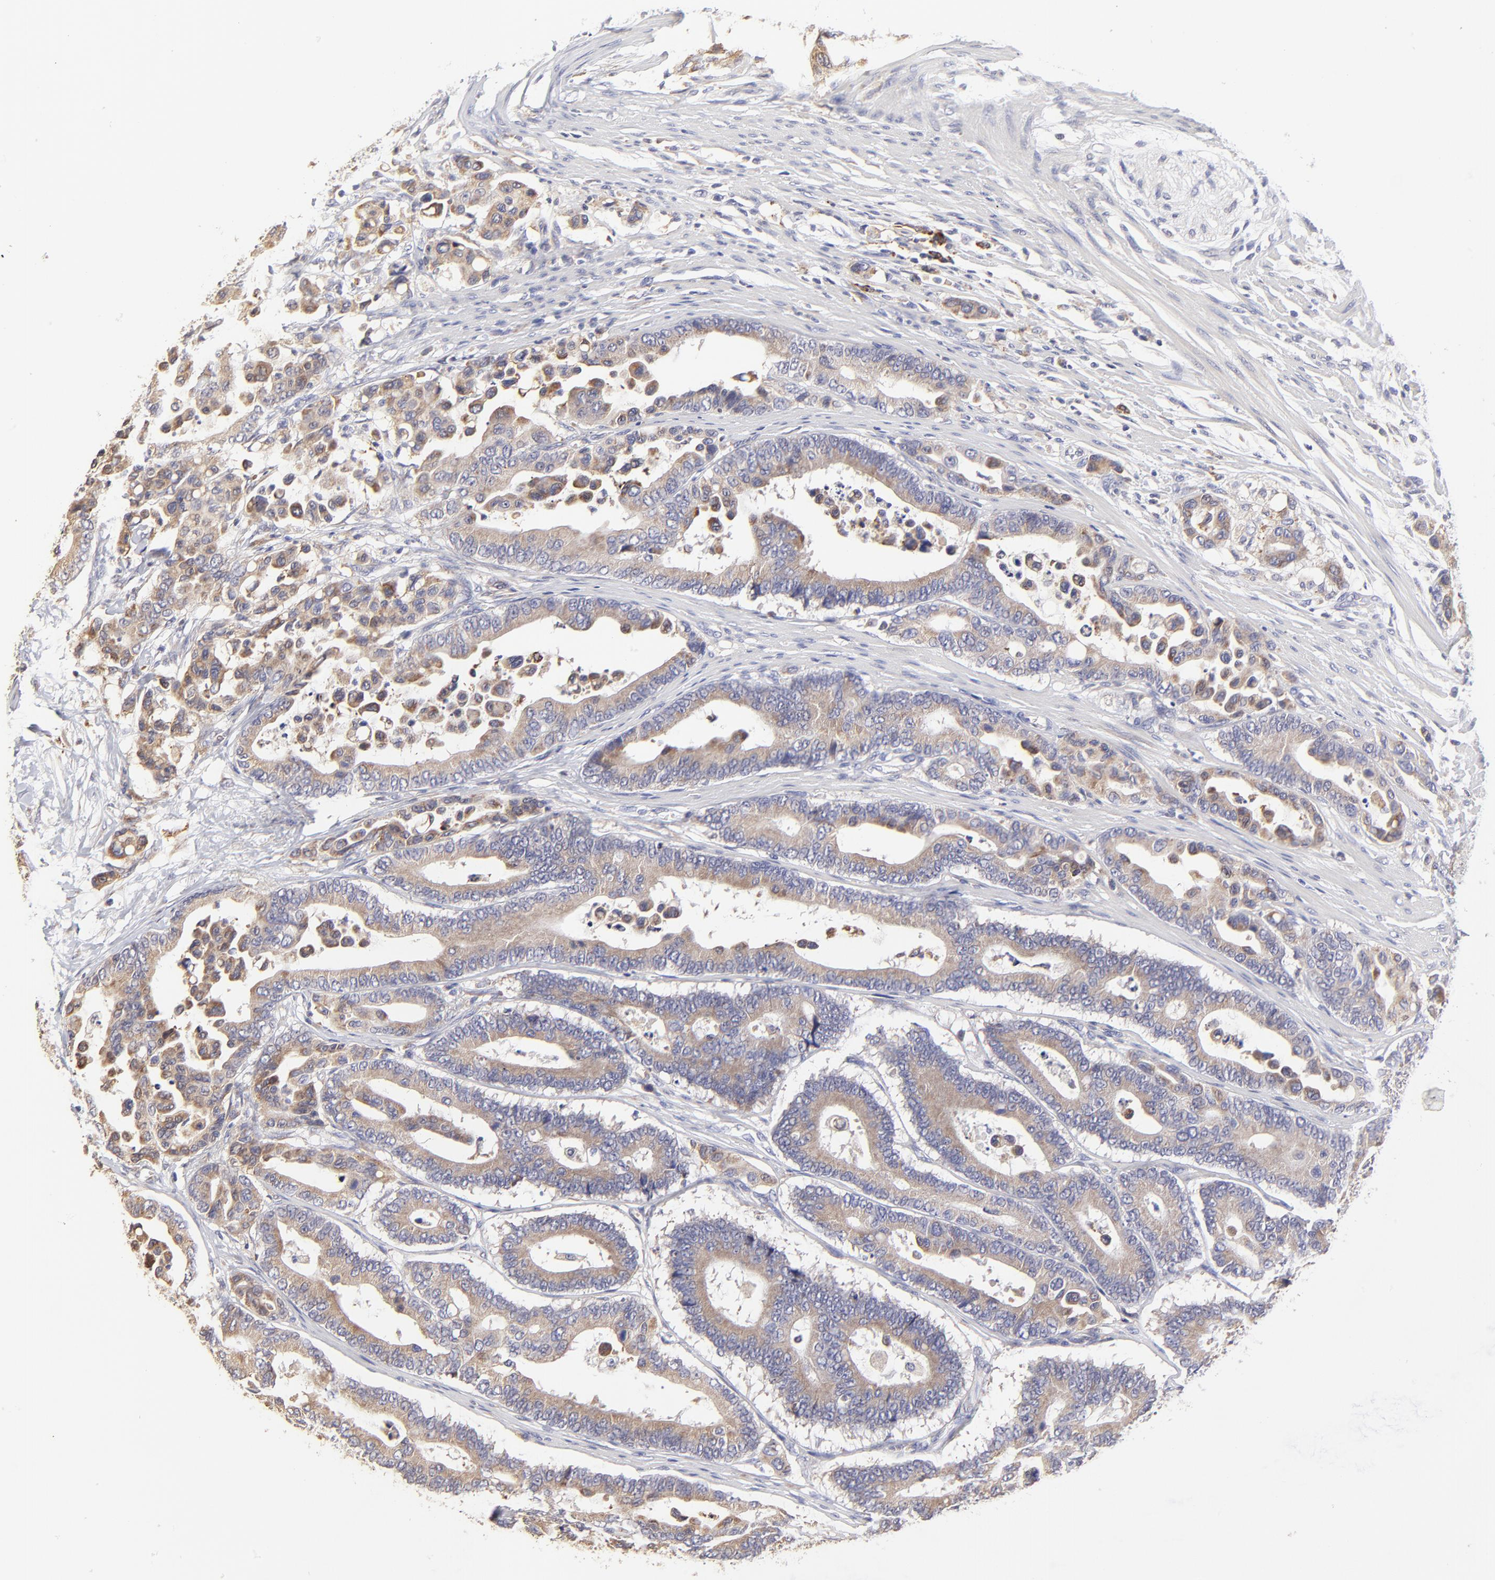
{"staining": {"intensity": "weak", "quantity": ">75%", "location": "cytoplasmic/membranous"}, "tissue": "colorectal cancer", "cell_type": "Tumor cells", "image_type": "cancer", "snomed": [{"axis": "morphology", "description": "Normal tissue, NOS"}, {"axis": "morphology", "description": "Adenocarcinoma, NOS"}, {"axis": "topography", "description": "Colon"}], "caption": "DAB (3,3'-diaminobenzidine) immunohistochemical staining of human colorectal cancer (adenocarcinoma) exhibits weak cytoplasmic/membranous protein staining in approximately >75% of tumor cells. (IHC, brightfield microscopy, high magnification).", "gene": "GCSAM", "patient": {"sex": "male", "age": 82}}